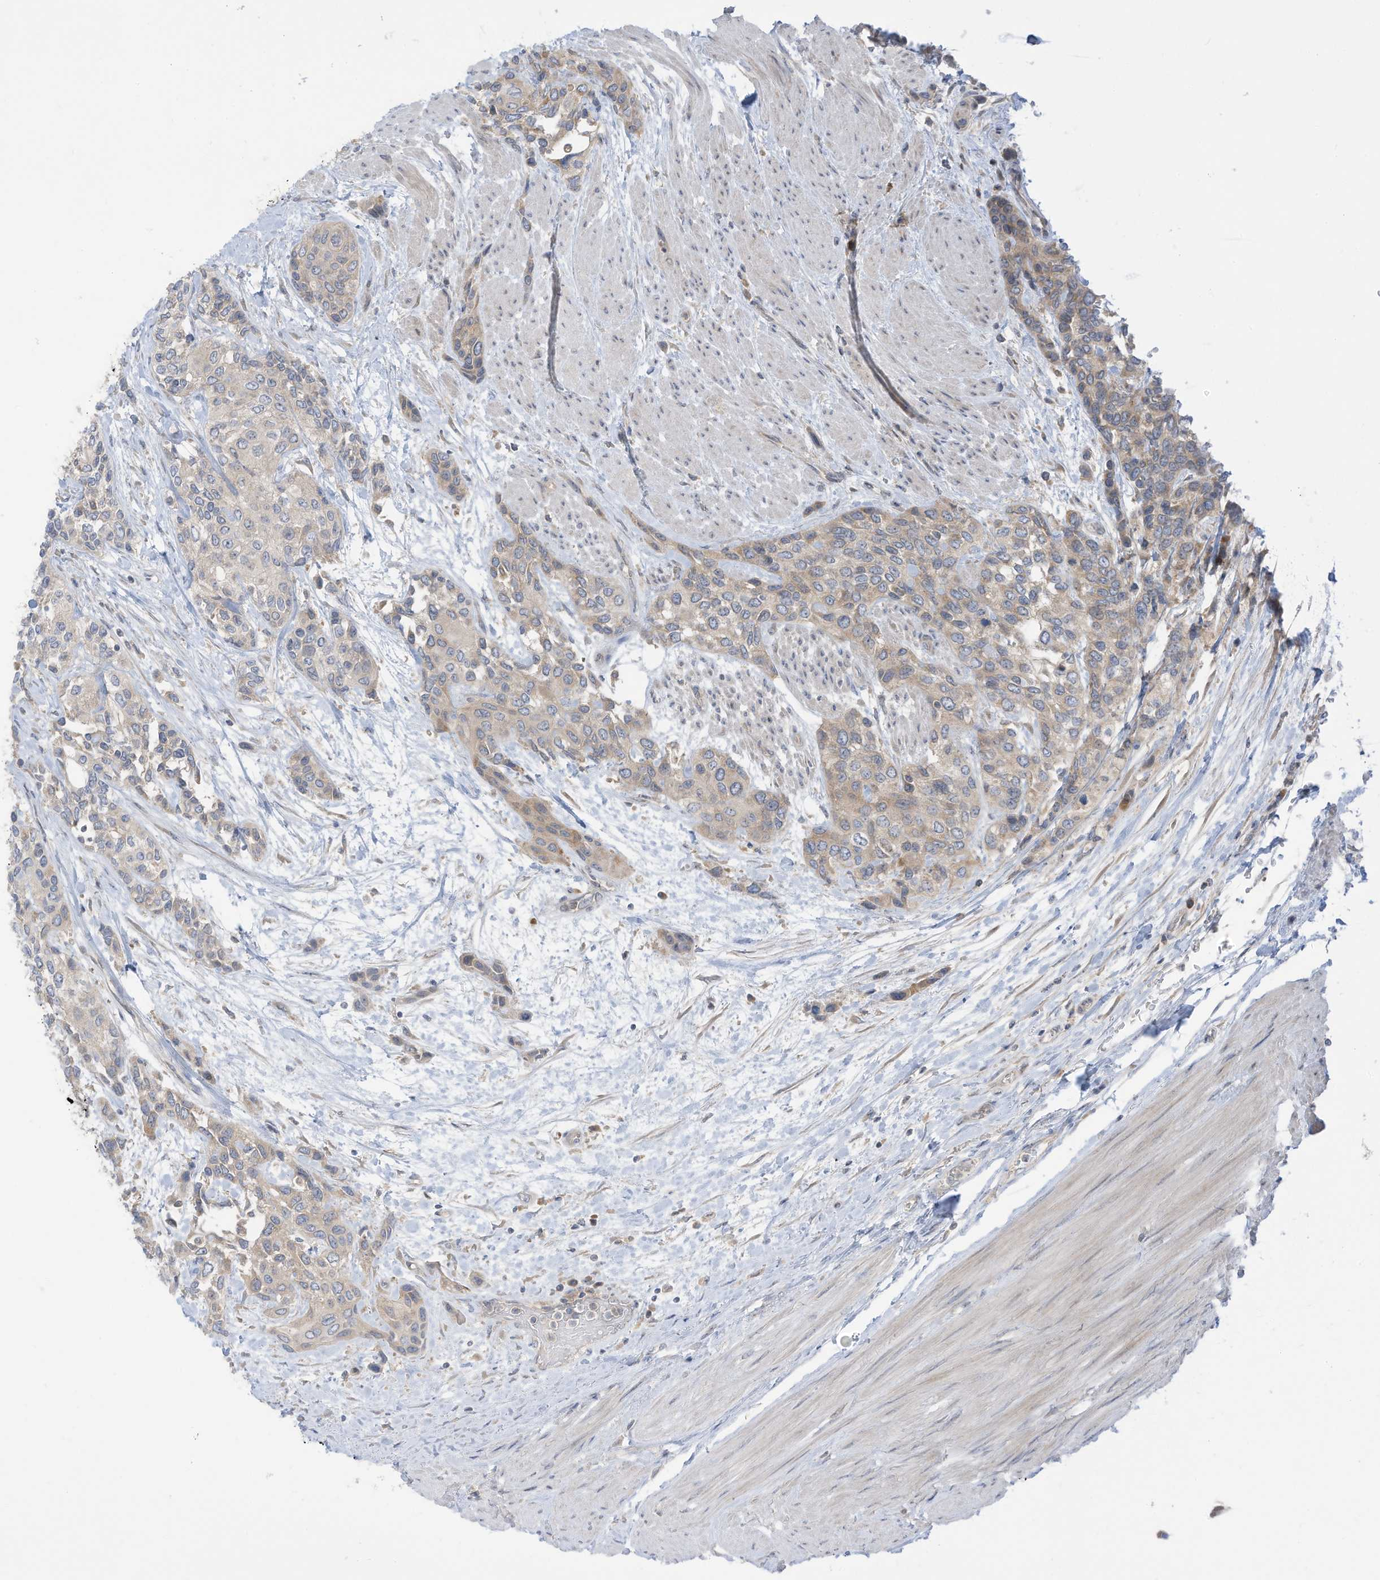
{"staining": {"intensity": "weak", "quantity": "<25%", "location": "cytoplasmic/membranous"}, "tissue": "urothelial cancer", "cell_type": "Tumor cells", "image_type": "cancer", "snomed": [{"axis": "morphology", "description": "Normal tissue, NOS"}, {"axis": "morphology", "description": "Urothelial carcinoma, High grade"}, {"axis": "topography", "description": "Vascular tissue"}, {"axis": "topography", "description": "Urinary bladder"}], "caption": "High-grade urothelial carcinoma was stained to show a protein in brown. There is no significant positivity in tumor cells.", "gene": "LRRN2", "patient": {"sex": "female", "age": 56}}